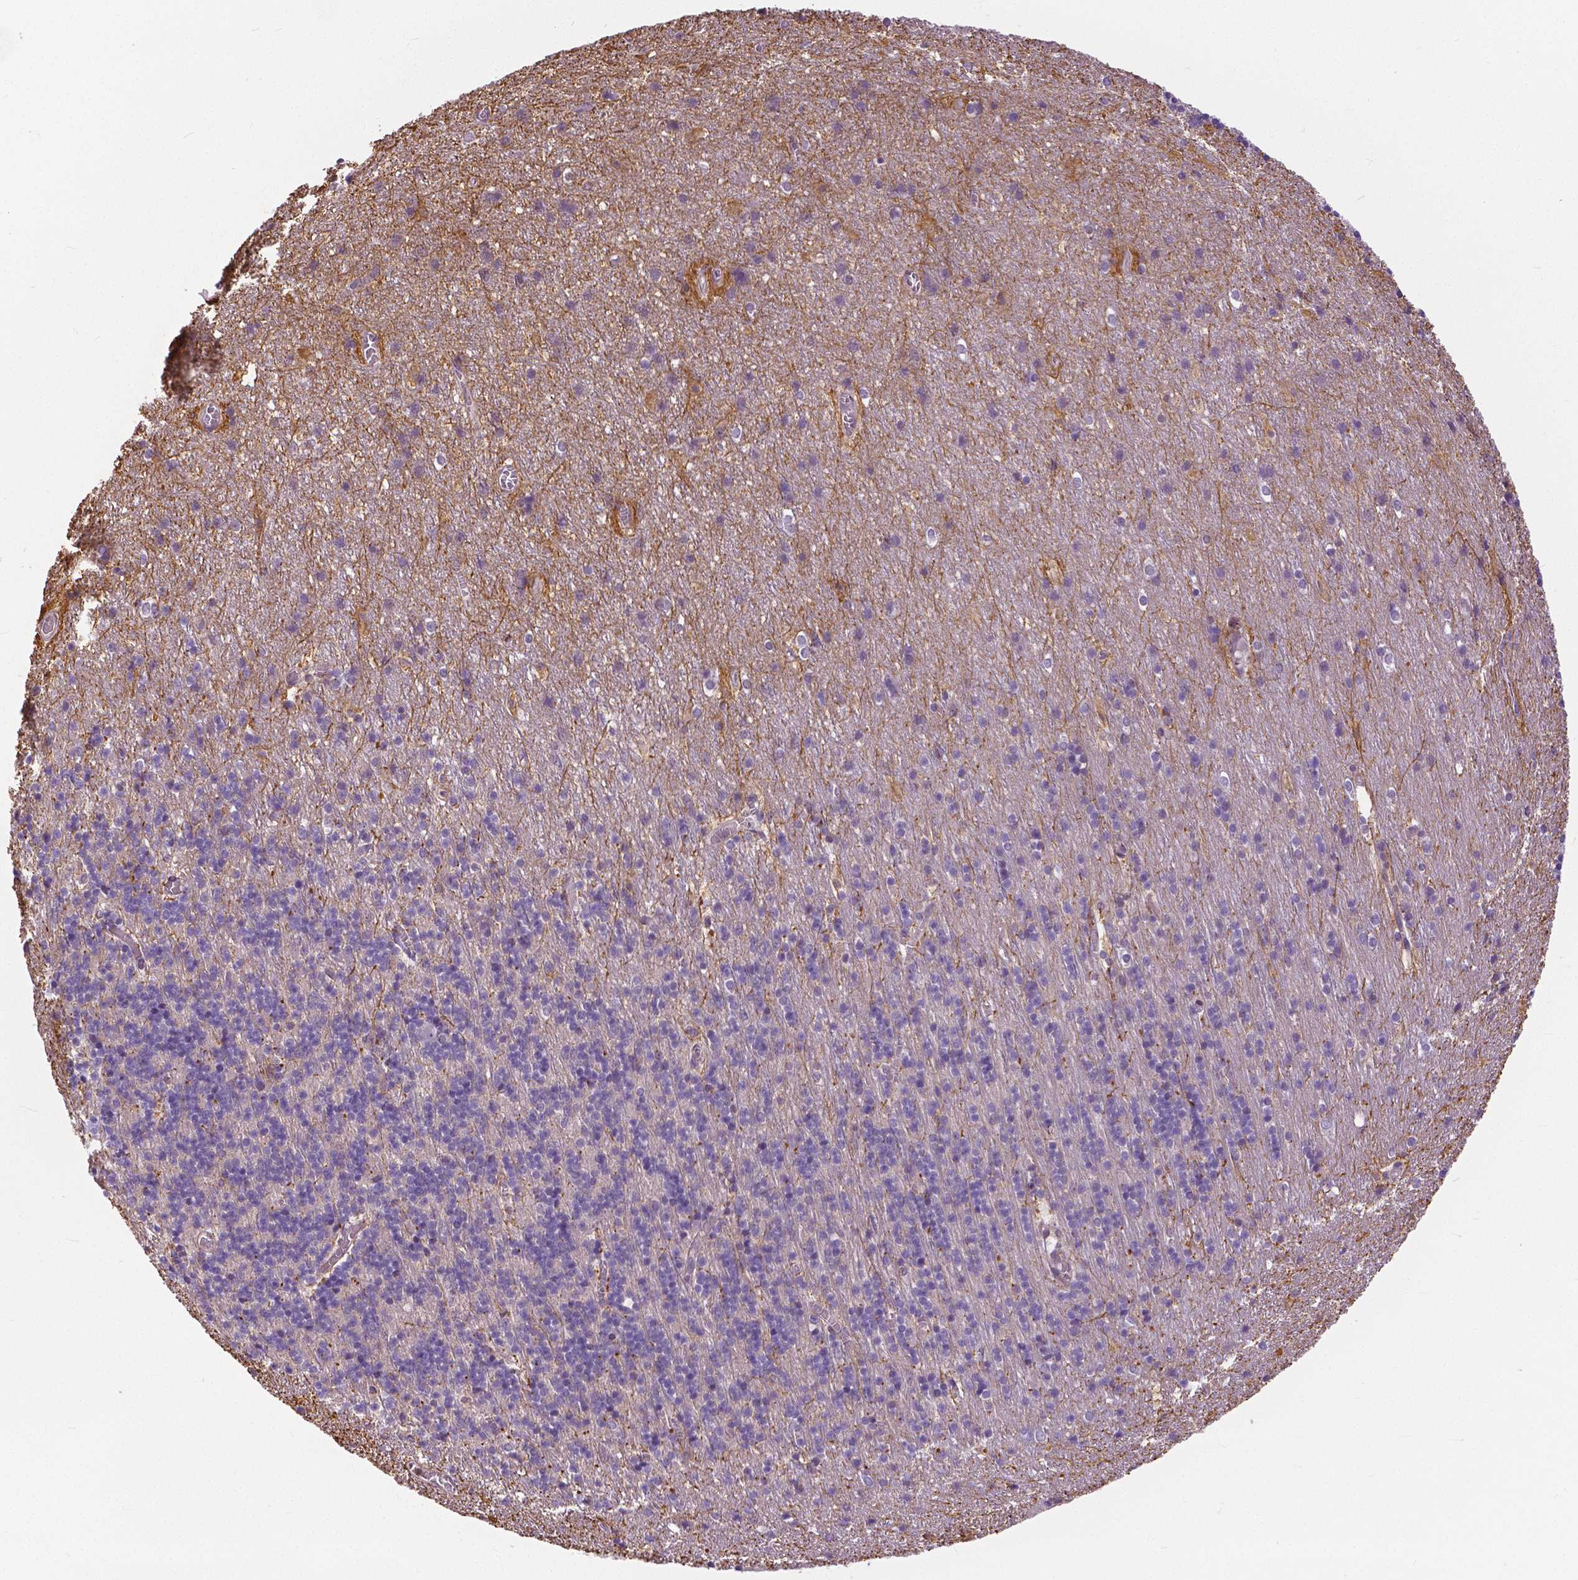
{"staining": {"intensity": "negative", "quantity": "none", "location": "none"}, "tissue": "cerebellum", "cell_type": "Cells in granular layer", "image_type": "normal", "snomed": [{"axis": "morphology", "description": "Normal tissue, NOS"}, {"axis": "topography", "description": "Cerebellum"}], "caption": "This is a image of immunohistochemistry staining of unremarkable cerebellum, which shows no positivity in cells in granular layer.", "gene": "ANXA13", "patient": {"sex": "male", "age": 70}}